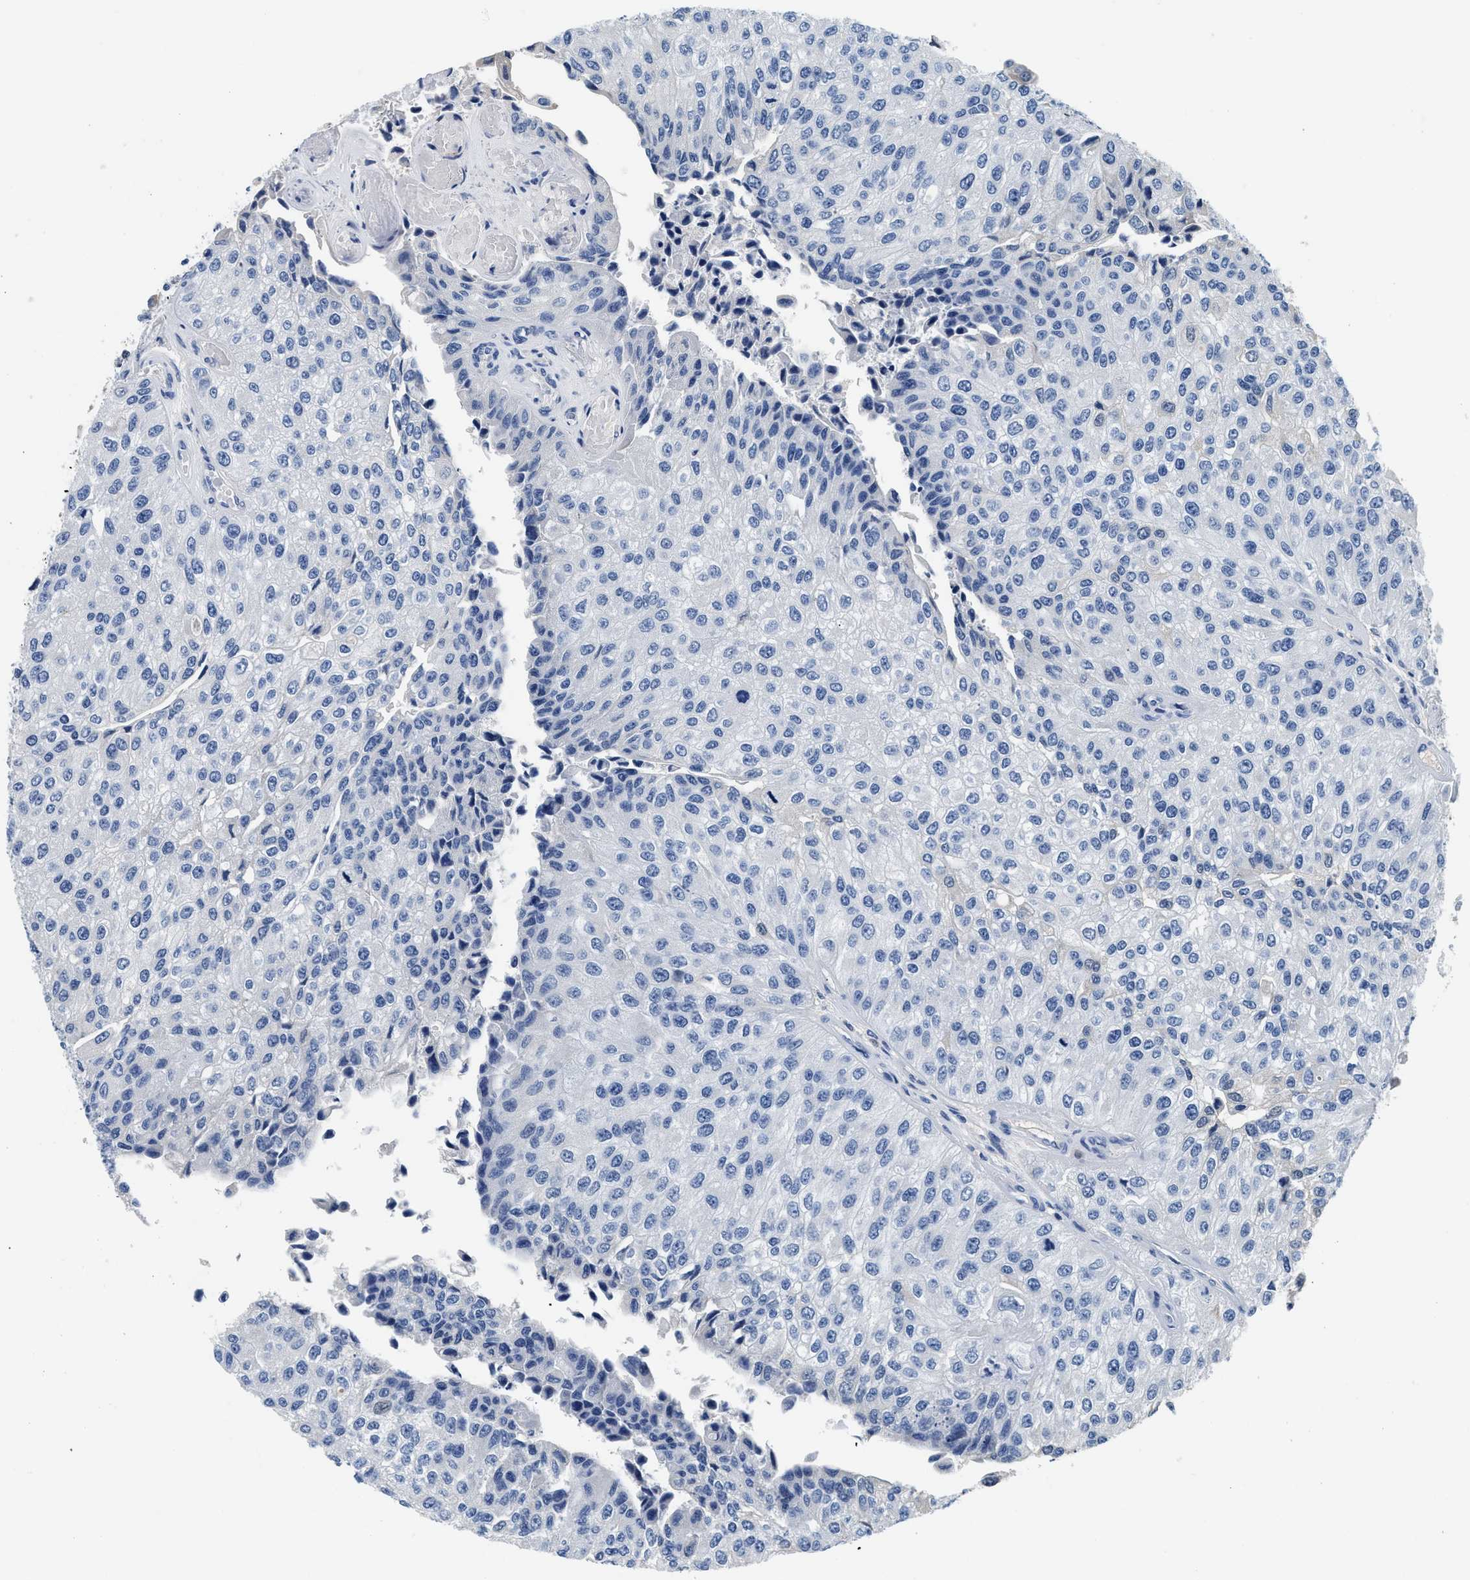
{"staining": {"intensity": "negative", "quantity": "none", "location": "none"}, "tissue": "urothelial cancer", "cell_type": "Tumor cells", "image_type": "cancer", "snomed": [{"axis": "morphology", "description": "Urothelial carcinoma, High grade"}, {"axis": "topography", "description": "Kidney"}, {"axis": "topography", "description": "Urinary bladder"}], "caption": "Immunohistochemistry of high-grade urothelial carcinoma shows no positivity in tumor cells. Brightfield microscopy of immunohistochemistry (IHC) stained with DAB (3,3'-diaminobenzidine) (brown) and hematoxylin (blue), captured at high magnification.", "gene": "PCK2", "patient": {"sex": "male", "age": 77}}